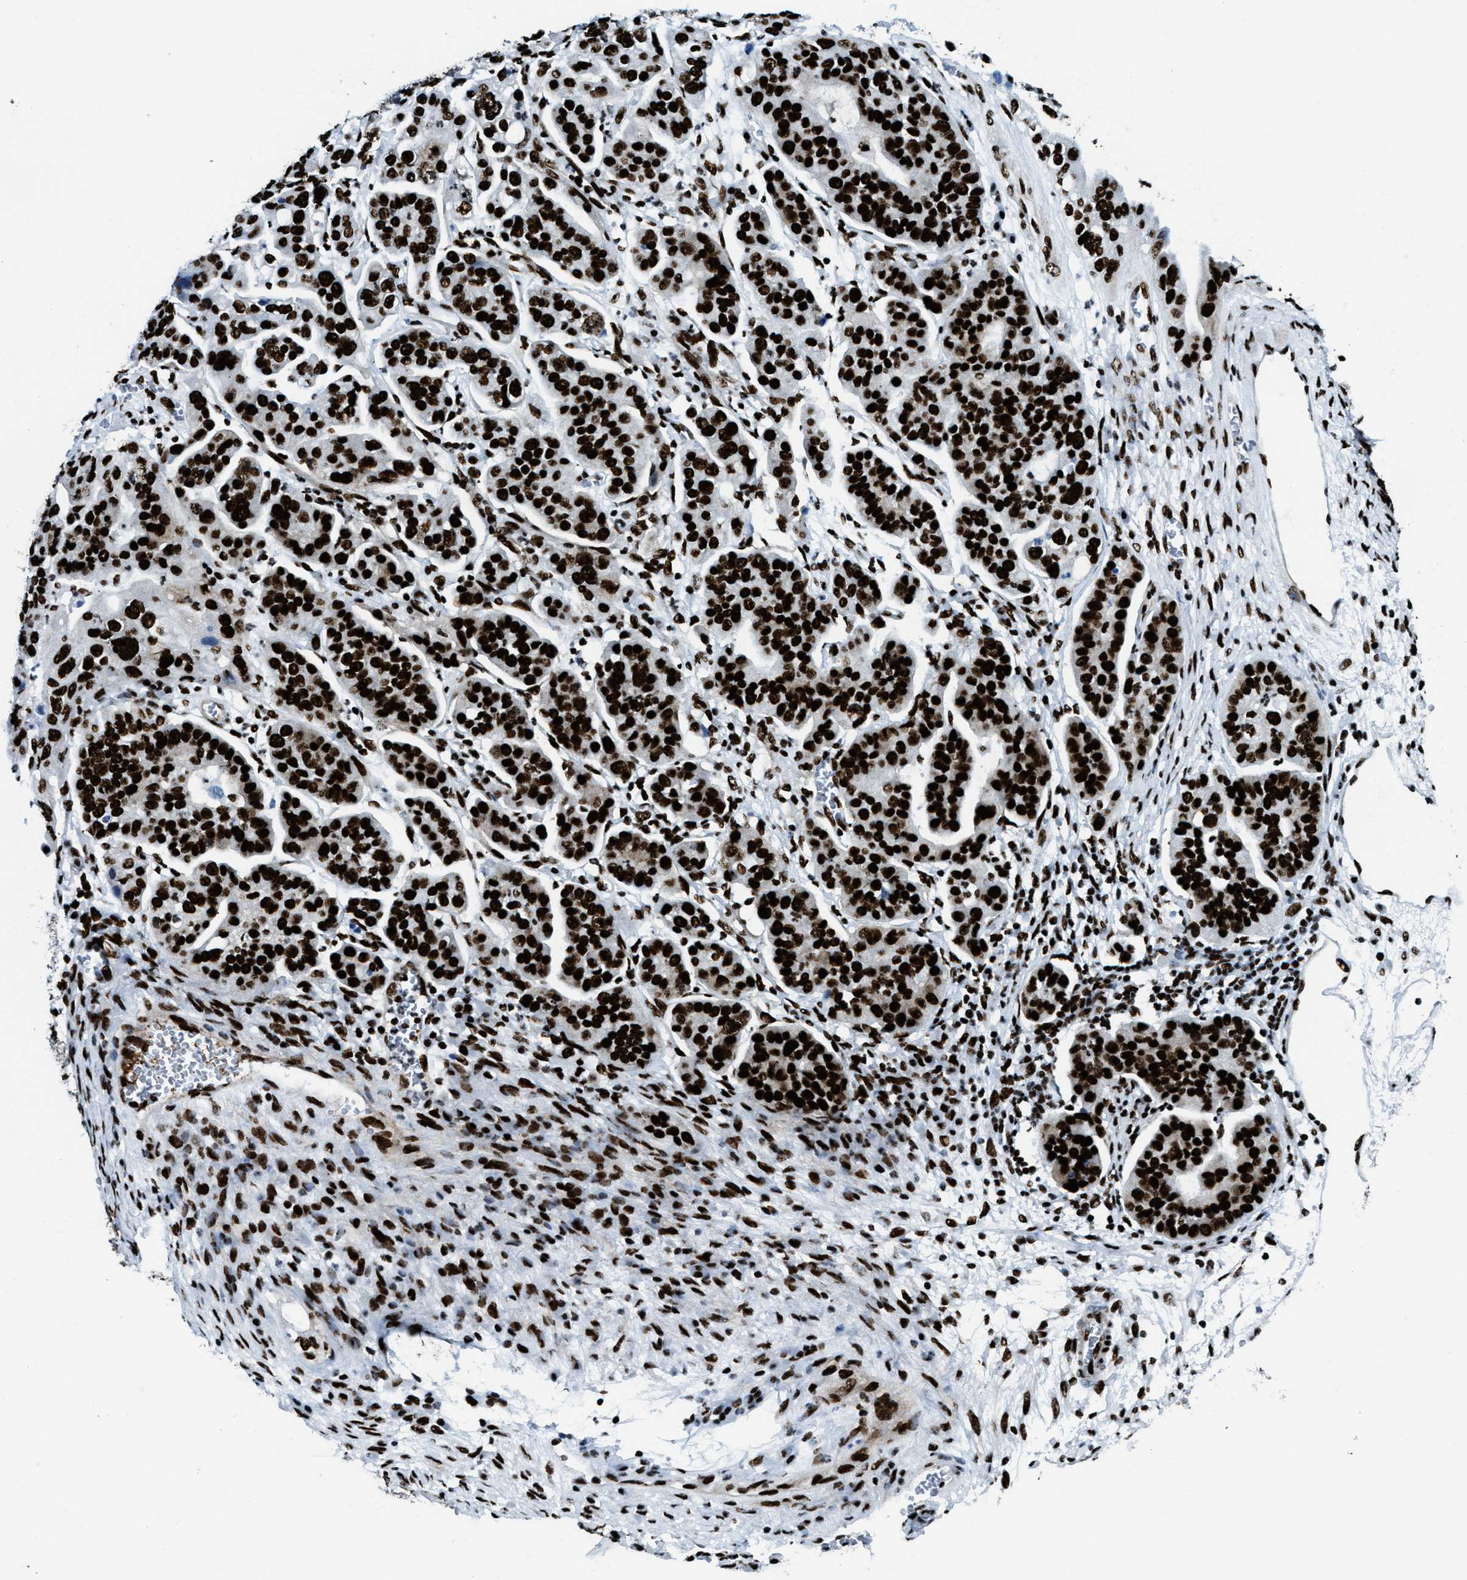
{"staining": {"intensity": "strong", "quantity": ">75%", "location": "nuclear"}, "tissue": "ovarian cancer", "cell_type": "Tumor cells", "image_type": "cancer", "snomed": [{"axis": "morphology", "description": "Cystadenocarcinoma, serous, NOS"}, {"axis": "topography", "description": "Ovary"}], "caption": "This is a photomicrograph of immunohistochemistry (IHC) staining of ovarian cancer, which shows strong positivity in the nuclear of tumor cells.", "gene": "NONO", "patient": {"sex": "female", "age": 56}}